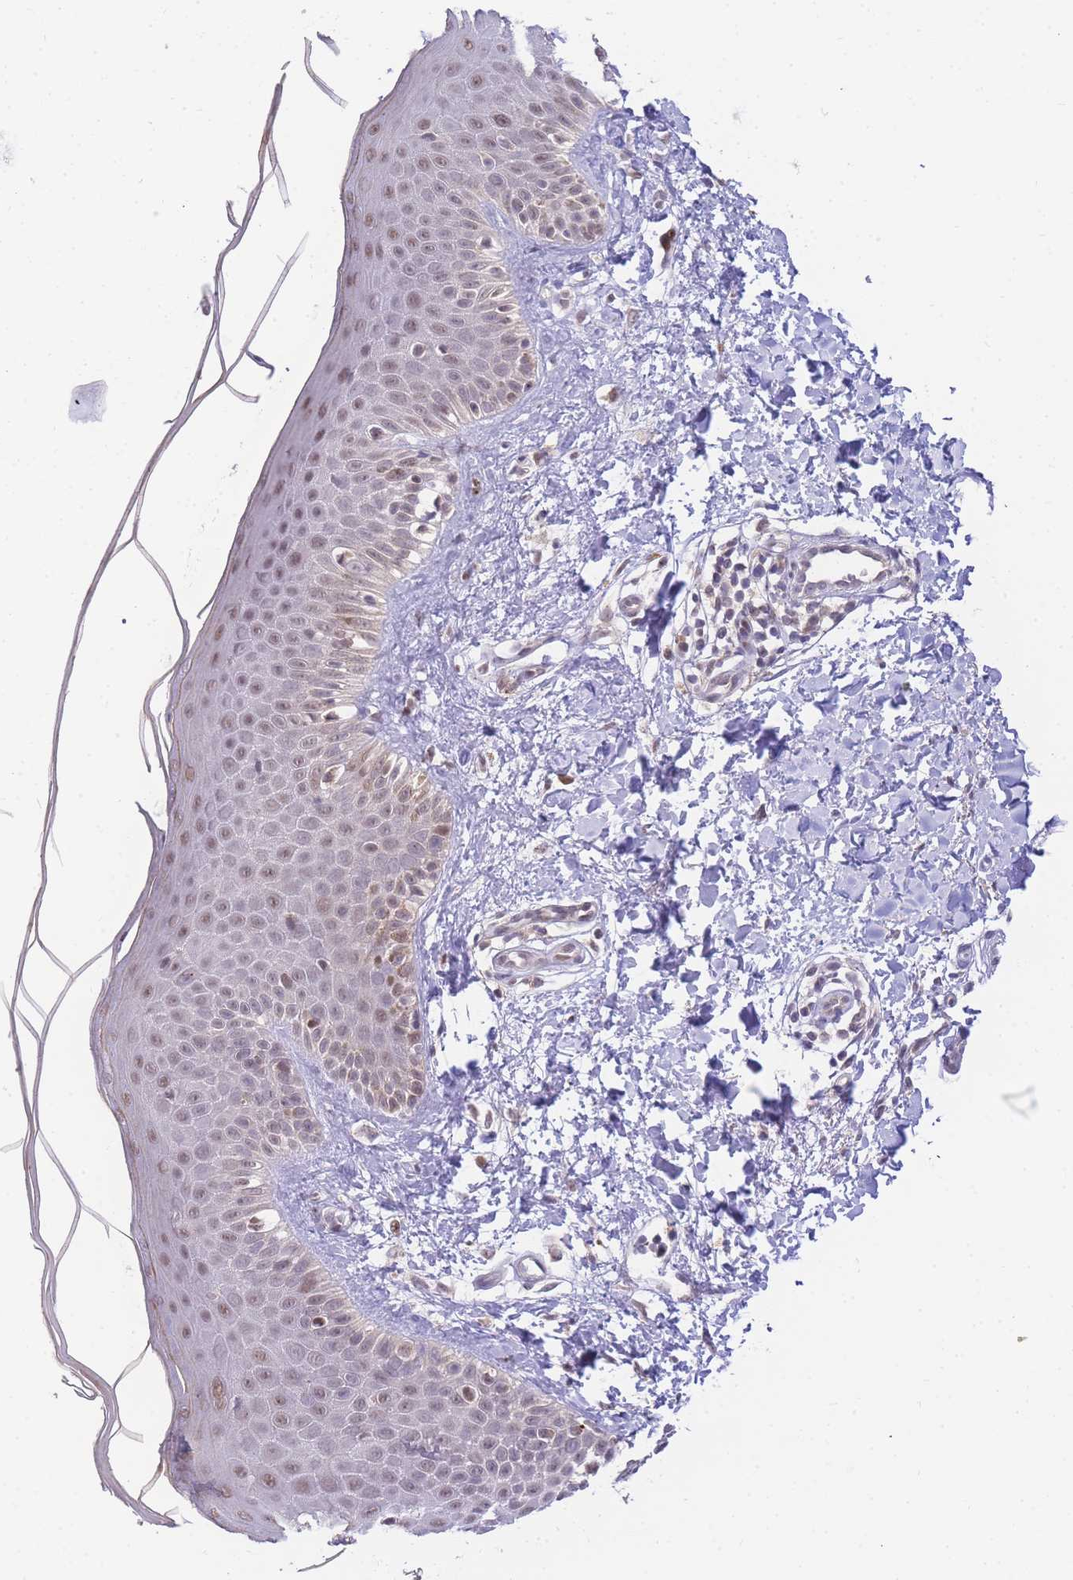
{"staining": {"intensity": "negative", "quantity": "none", "location": "none"}, "tissue": "skin", "cell_type": "Fibroblasts", "image_type": "normal", "snomed": [{"axis": "morphology", "description": "Normal tissue, NOS"}, {"axis": "topography", "description": "Skin"}], "caption": "Immunohistochemistry (IHC) of normal human skin demonstrates no expression in fibroblasts.", "gene": "PUS10", "patient": {"sex": "male", "age": 52}}